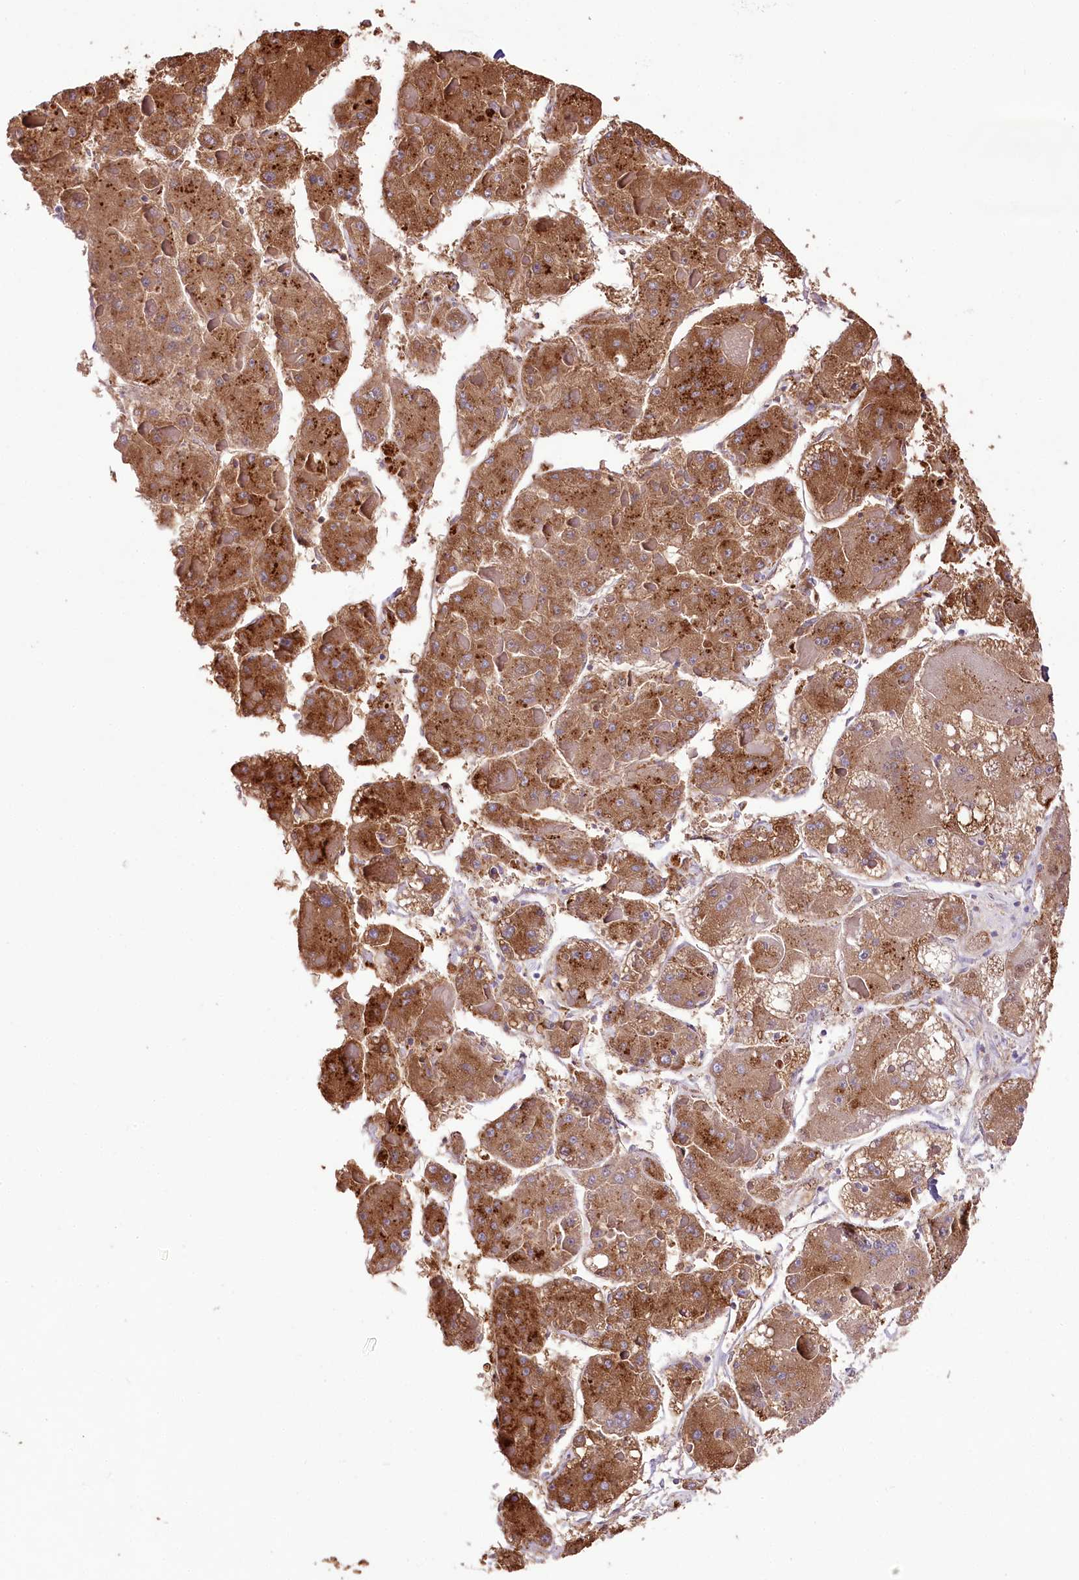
{"staining": {"intensity": "moderate", "quantity": ">75%", "location": "cytoplasmic/membranous"}, "tissue": "liver cancer", "cell_type": "Tumor cells", "image_type": "cancer", "snomed": [{"axis": "morphology", "description": "Carcinoma, Hepatocellular, NOS"}, {"axis": "topography", "description": "Liver"}], "caption": "Immunohistochemical staining of liver cancer (hepatocellular carcinoma) reveals moderate cytoplasmic/membranous protein staining in approximately >75% of tumor cells.", "gene": "UGP2", "patient": {"sex": "female", "age": 73}}